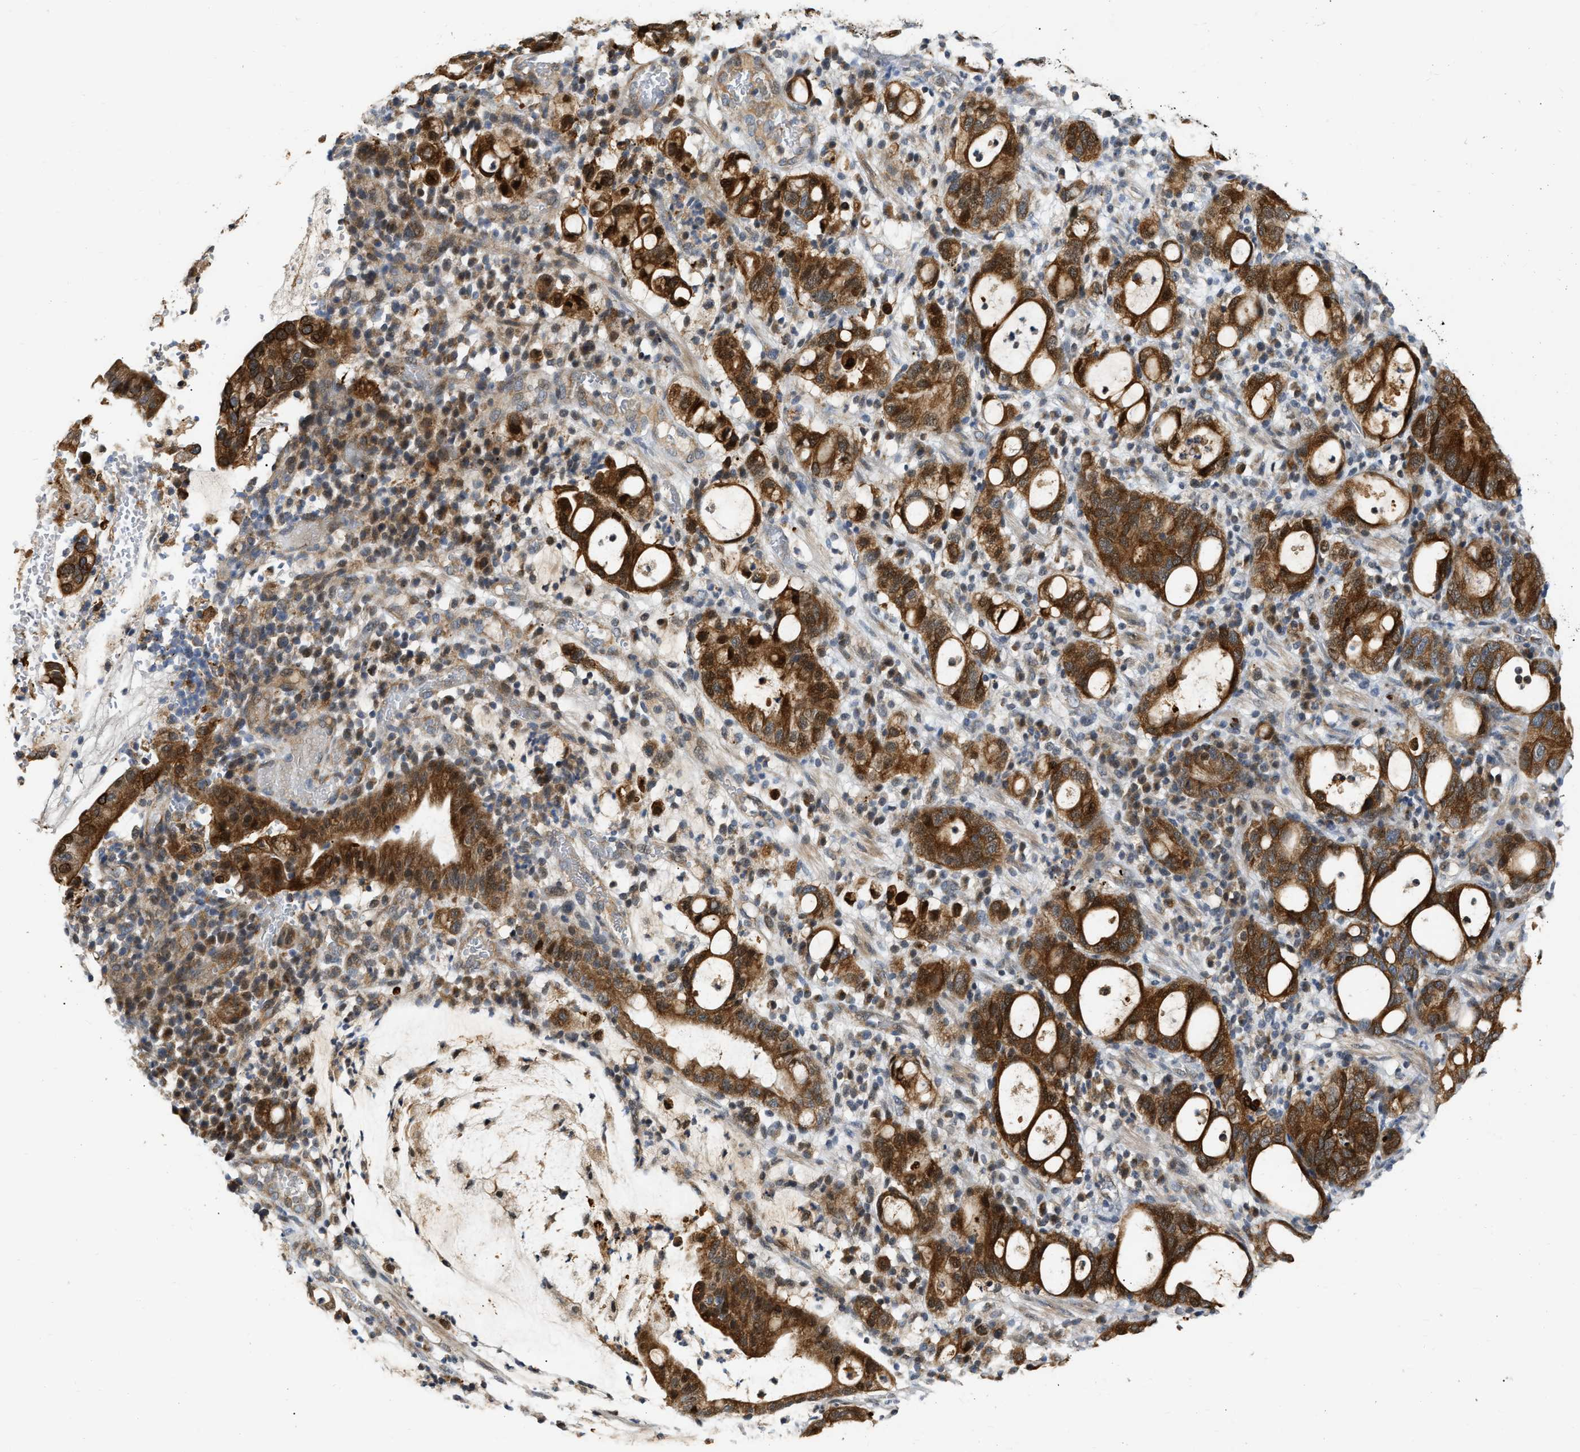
{"staining": {"intensity": "strong", "quantity": ">75%", "location": "cytoplasmic/membranous"}, "tissue": "stomach cancer", "cell_type": "Tumor cells", "image_type": "cancer", "snomed": [{"axis": "morphology", "description": "Adenocarcinoma, NOS"}, {"axis": "topography", "description": "Stomach"}], "caption": "DAB (3,3'-diaminobenzidine) immunohistochemical staining of human stomach cancer (adenocarcinoma) reveals strong cytoplasmic/membranous protein expression in approximately >75% of tumor cells.", "gene": "EXTL2", "patient": {"sex": "female", "age": 75}}